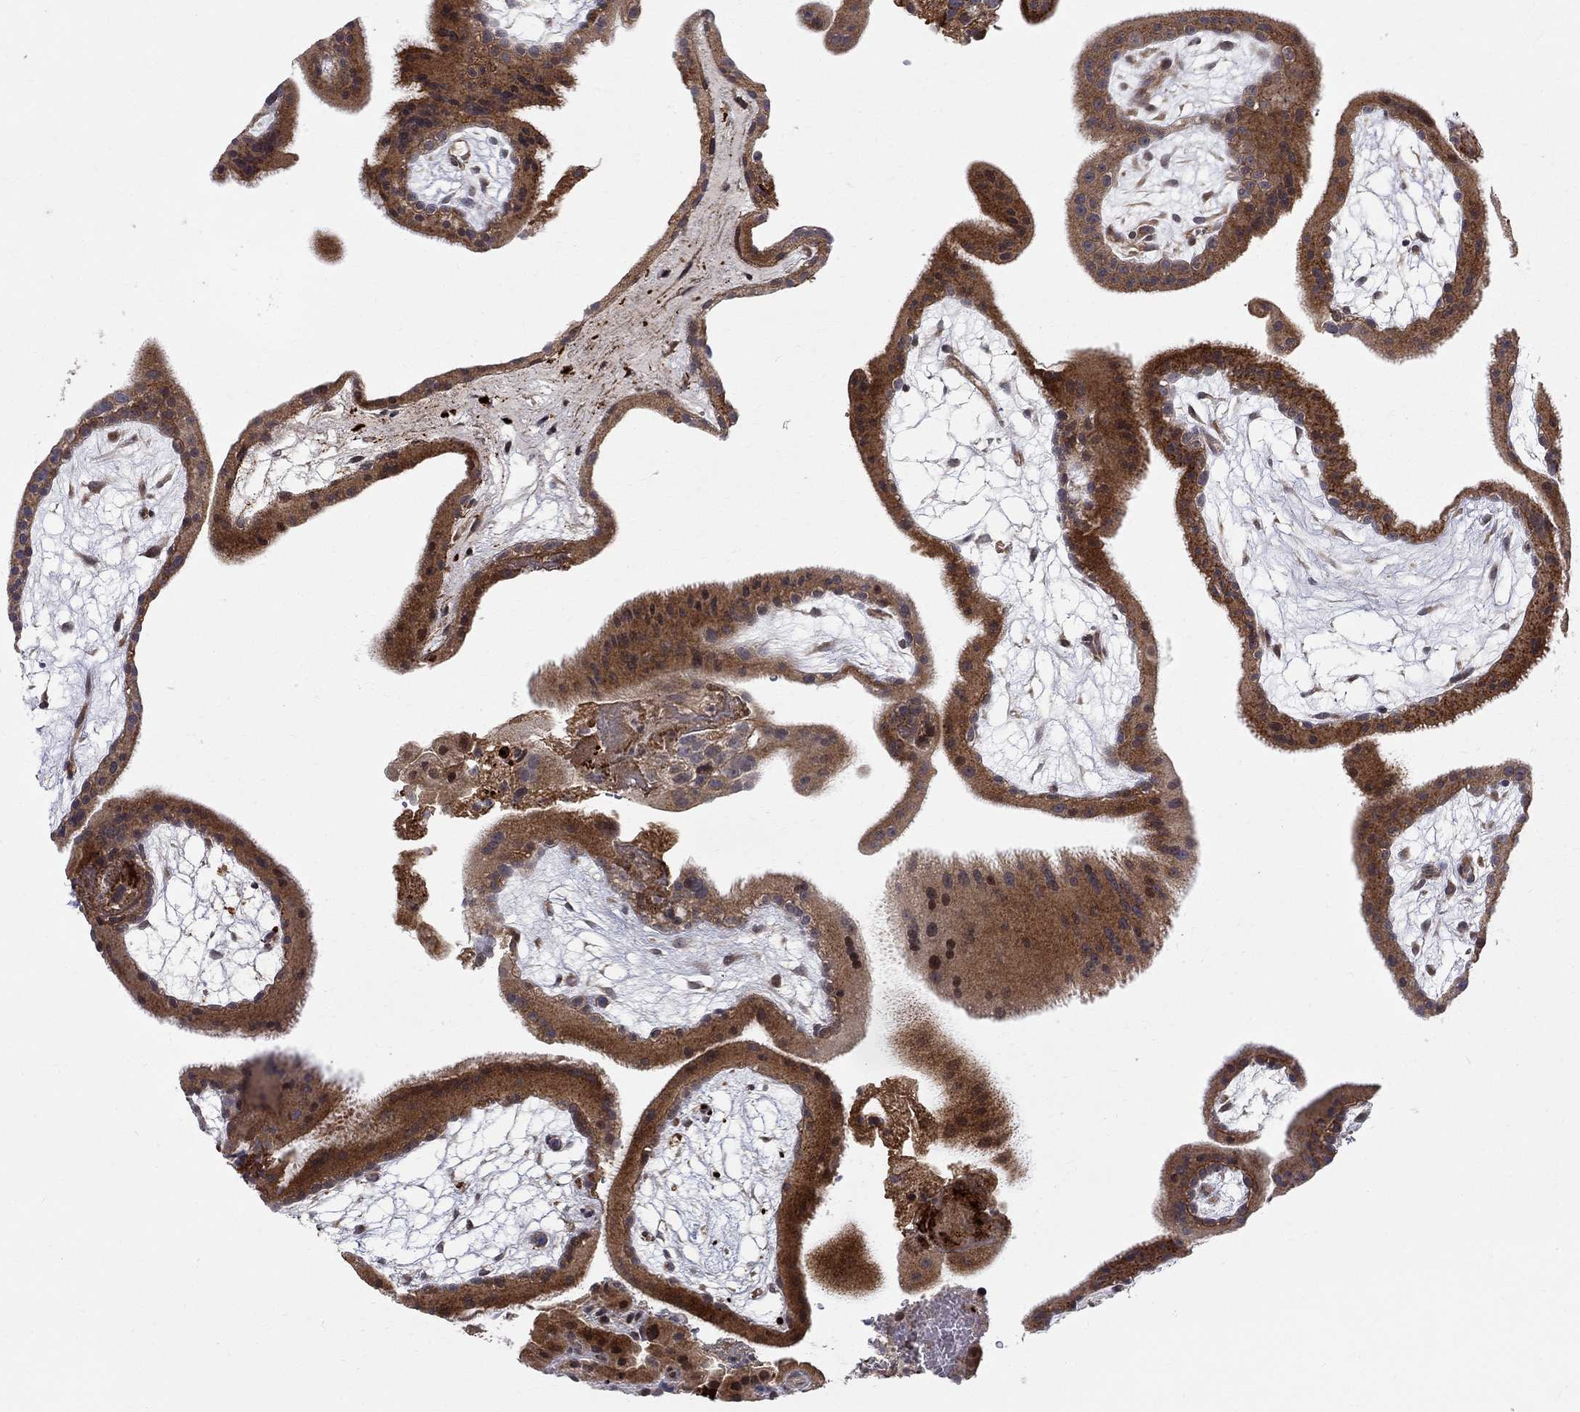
{"staining": {"intensity": "weak", "quantity": "25%-75%", "location": "cytoplasmic/membranous"}, "tissue": "placenta", "cell_type": "Decidual cells", "image_type": "normal", "snomed": [{"axis": "morphology", "description": "Normal tissue, NOS"}, {"axis": "topography", "description": "Placenta"}], "caption": "IHC micrograph of unremarkable placenta stained for a protein (brown), which displays low levels of weak cytoplasmic/membranous staining in about 25%-75% of decidual cells.", "gene": "WDR19", "patient": {"sex": "female", "age": 19}}